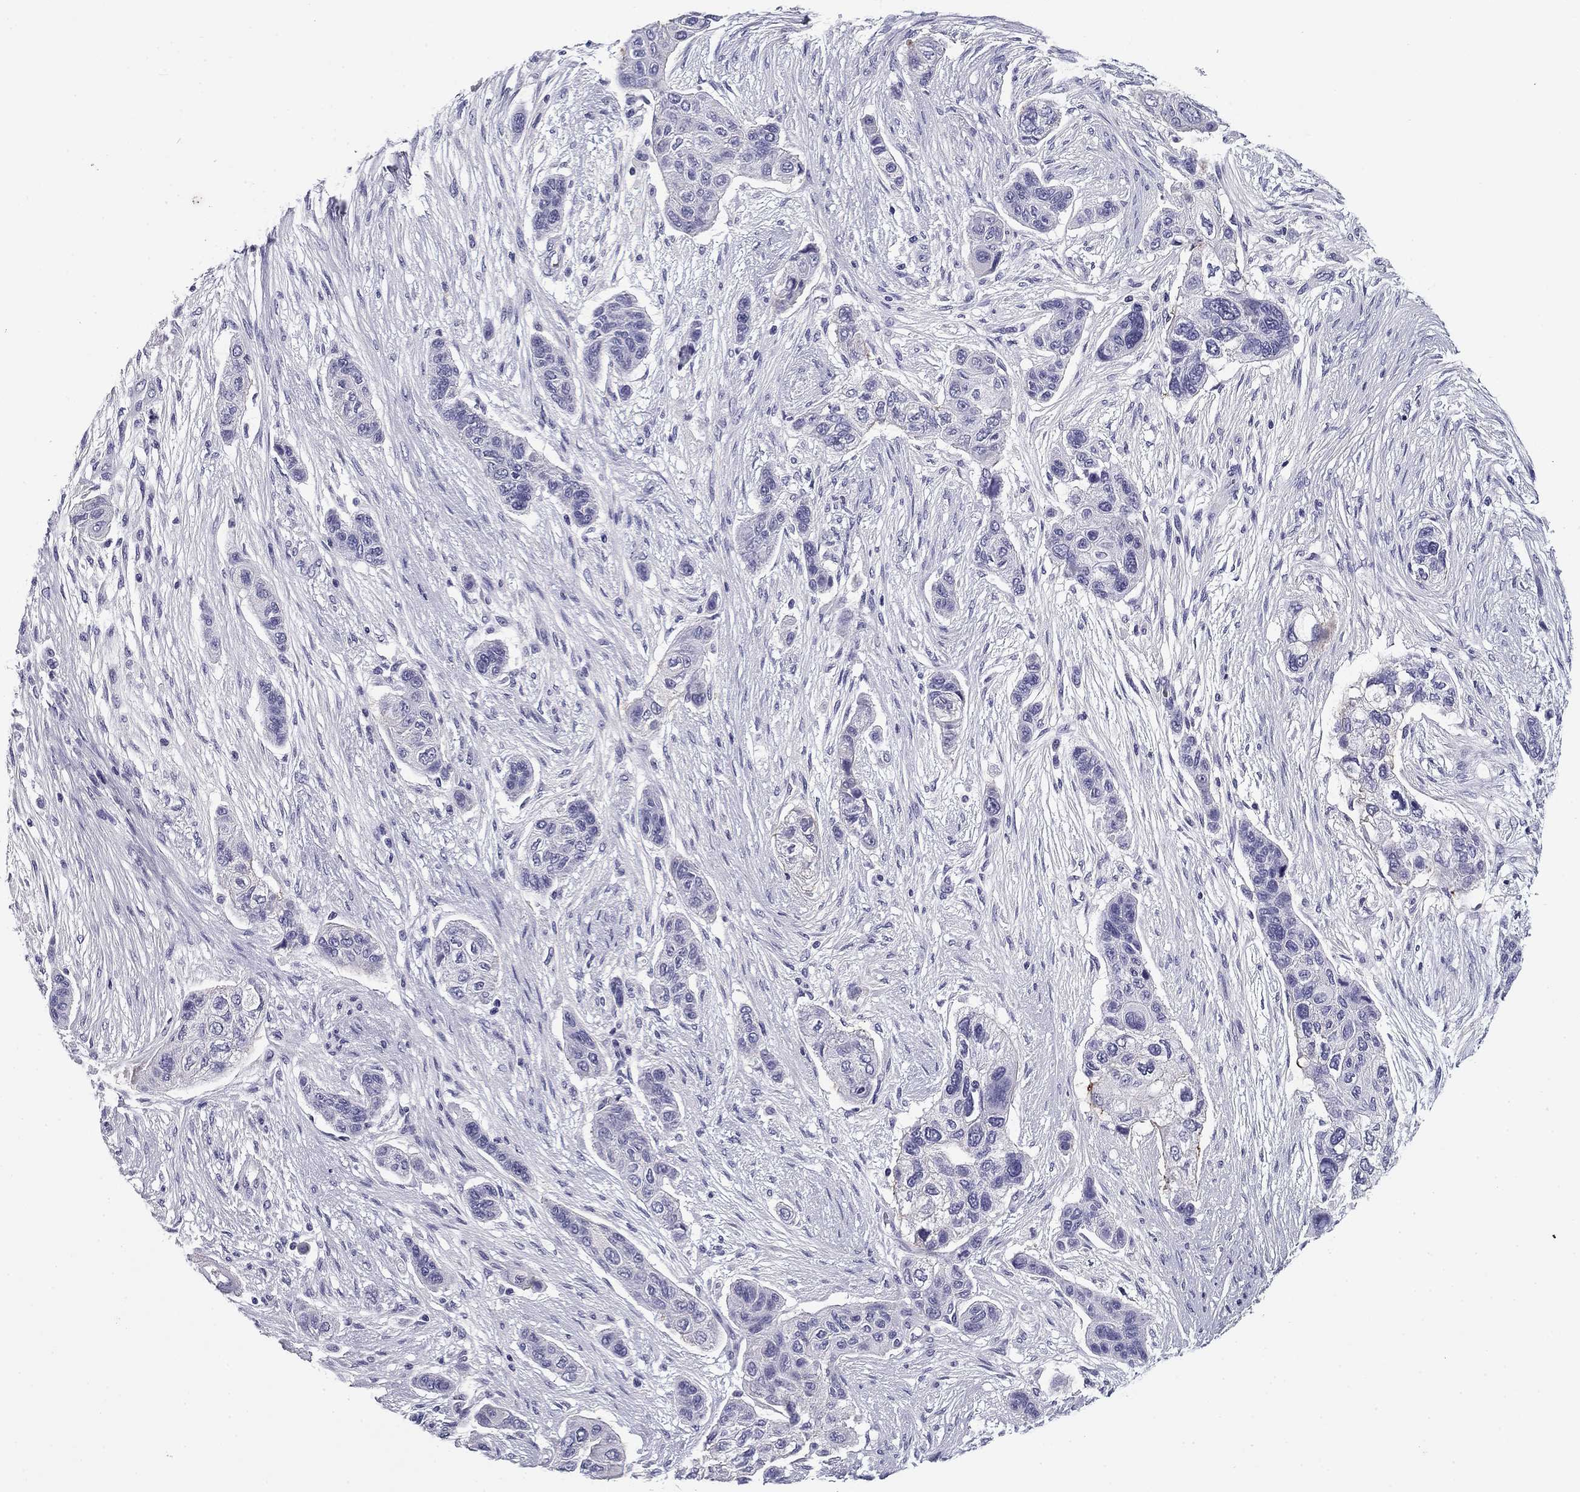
{"staining": {"intensity": "negative", "quantity": "none", "location": "none"}, "tissue": "lung cancer", "cell_type": "Tumor cells", "image_type": "cancer", "snomed": [{"axis": "morphology", "description": "Squamous cell carcinoma, NOS"}, {"axis": "topography", "description": "Lung"}], "caption": "This photomicrograph is of squamous cell carcinoma (lung) stained with immunohistochemistry to label a protein in brown with the nuclei are counter-stained blue. There is no positivity in tumor cells.", "gene": "FLNC", "patient": {"sex": "male", "age": 69}}